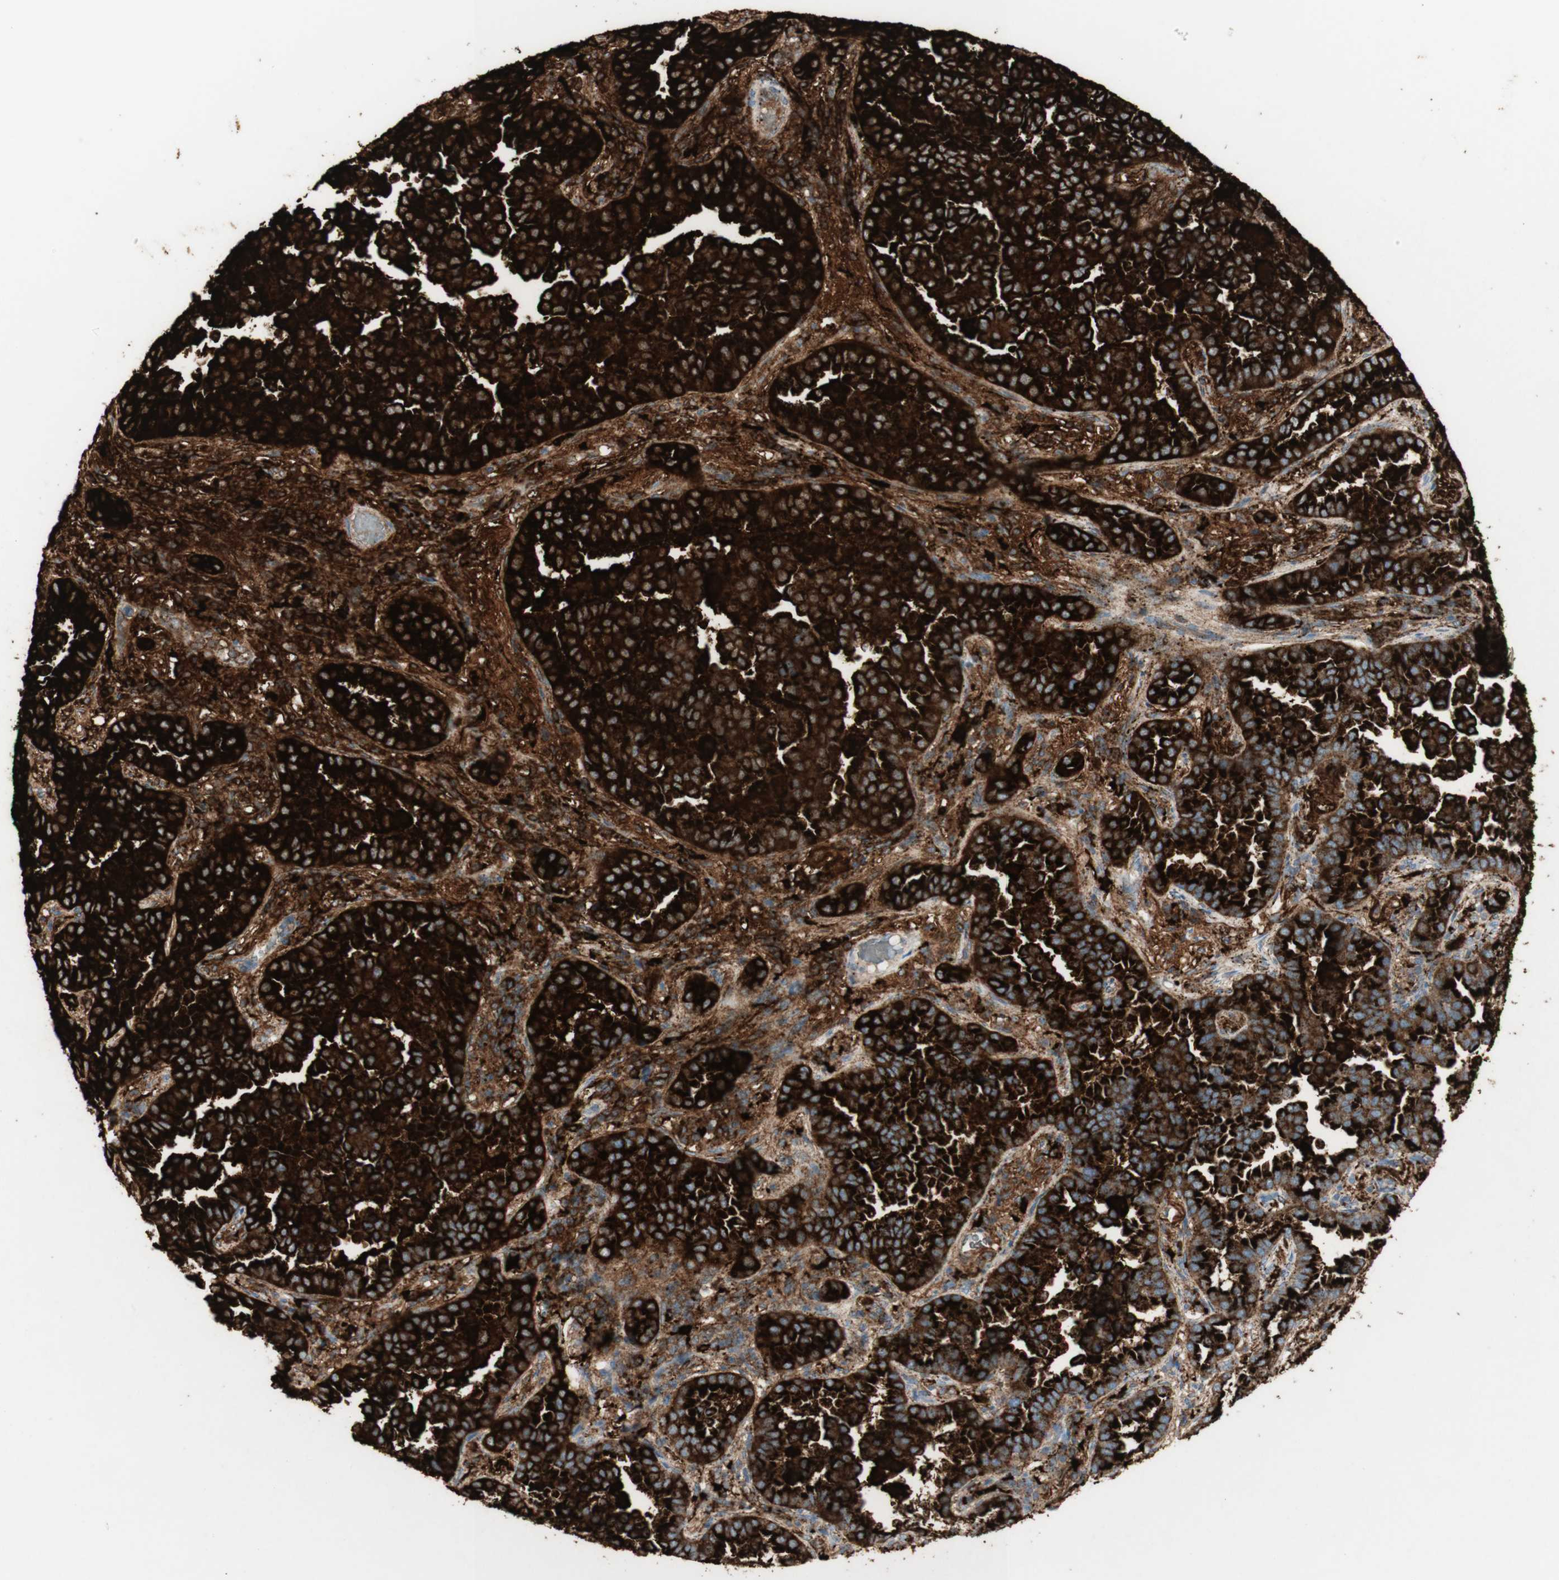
{"staining": {"intensity": "strong", "quantity": ">75%", "location": "cytoplasmic/membranous"}, "tissue": "lung cancer", "cell_type": "Tumor cells", "image_type": "cancer", "snomed": [{"axis": "morphology", "description": "Normal tissue, NOS"}, {"axis": "morphology", "description": "Adenocarcinoma, NOS"}, {"axis": "topography", "description": "Lung"}], "caption": "Protein staining exhibits strong cytoplasmic/membranous staining in approximately >75% of tumor cells in lung cancer.", "gene": "NAPSA", "patient": {"sex": "male", "age": 59}}